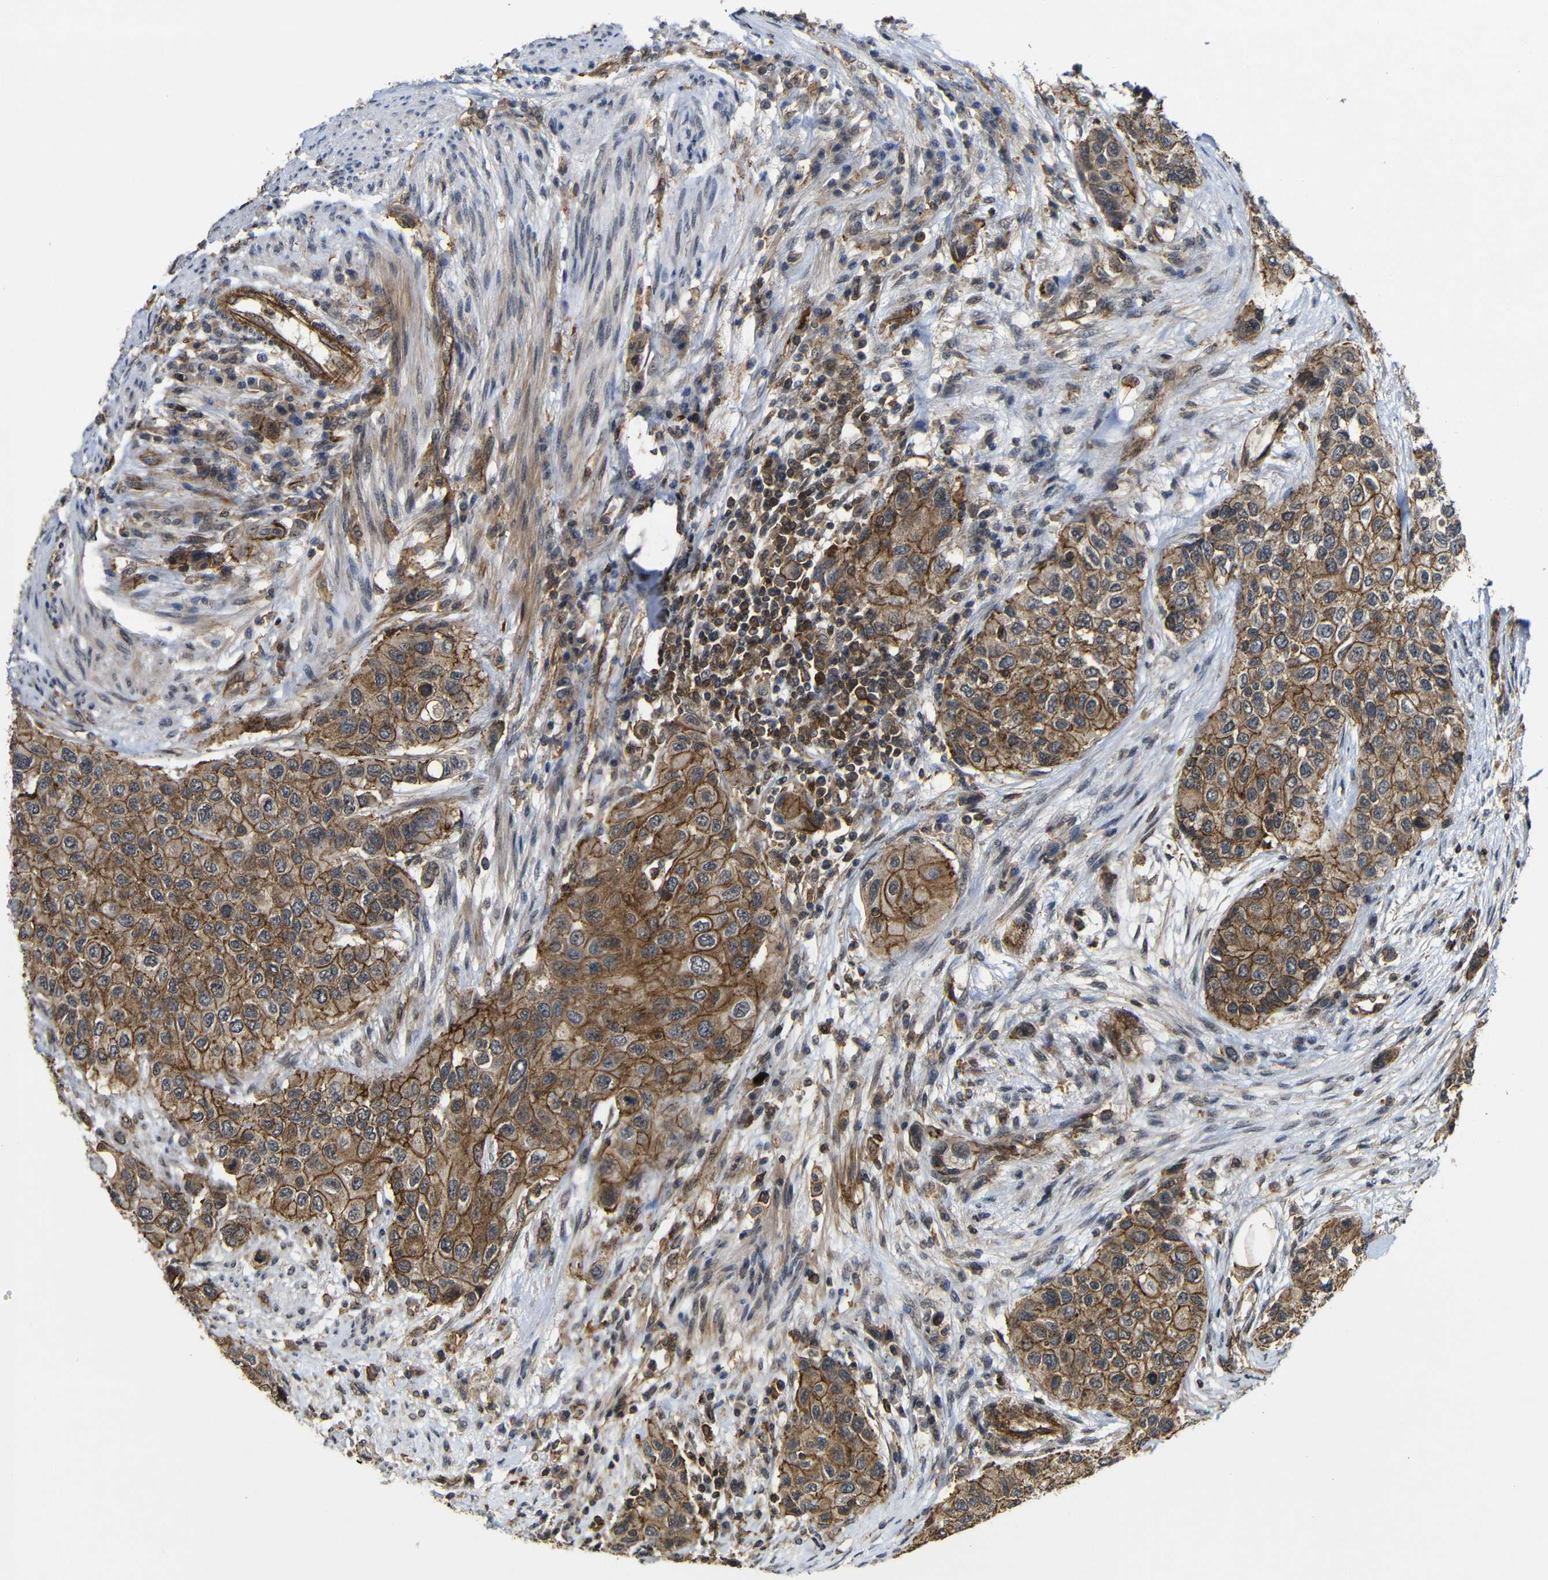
{"staining": {"intensity": "moderate", "quantity": ">75%", "location": "cytoplasmic/membranous"}, "tissue": "urothelial cancer", "cell_type": "Tumor cells", "image_type": "cancer", "snomed": [{"axis": "morphology", "description": "Urothelial carcinoma, High grade"}, {"axis": "topography", "description": "Urinary bladder"}], "caption": "Urothelial cancer was stained to show a protein in brown. There is medium levels of moderate cytoplasmic/membranous expression in approximately >75% of tumor cells.", "gene": "NANOS1", "patient": {"sex": "female", "age": 56}}